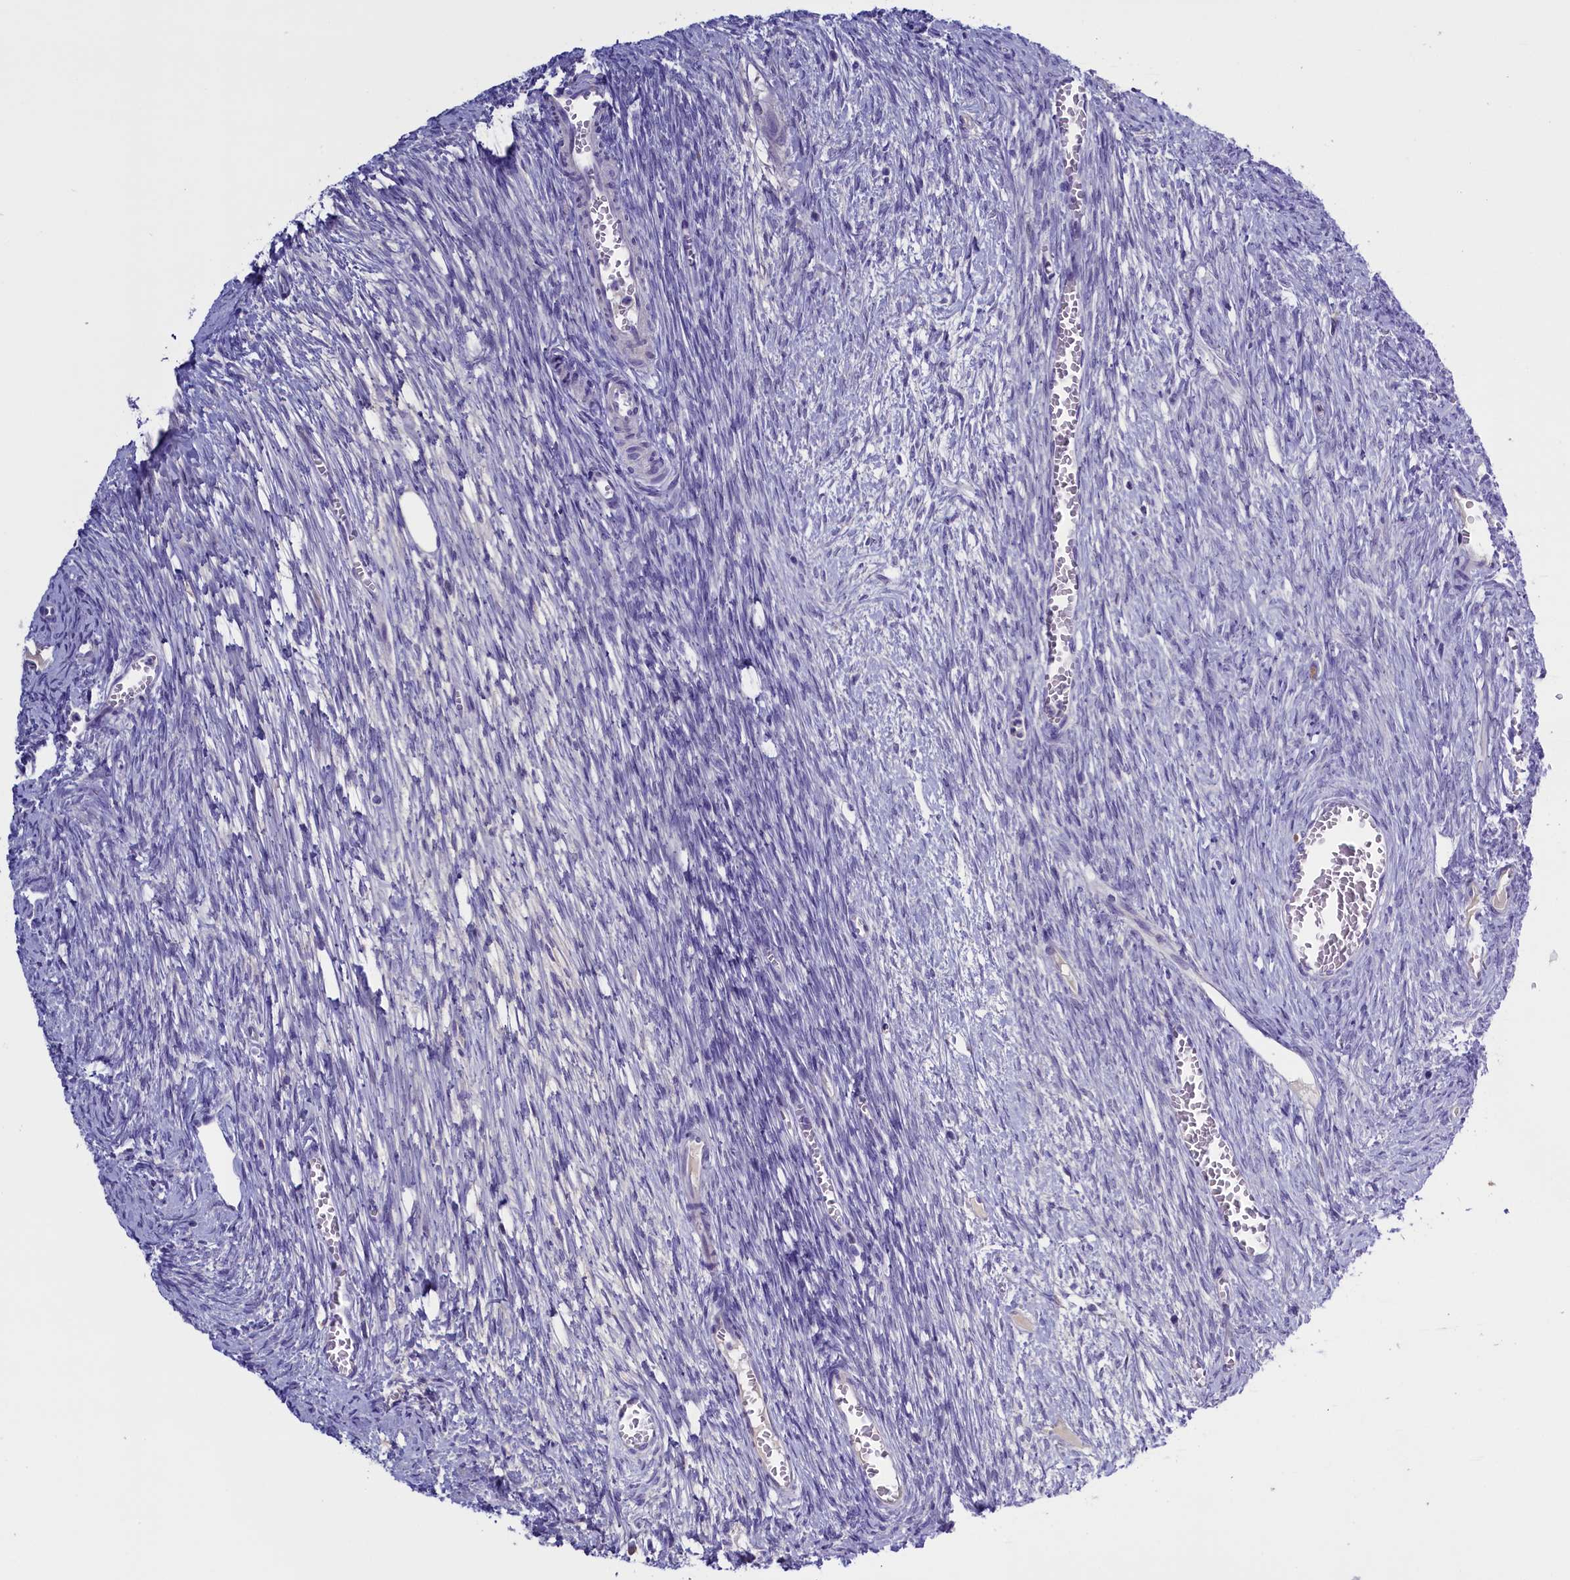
{"staining": {"intensity": "negative", "quantity": "none", "location": "none"}, "tissue": "ovary", "cell_type": "Follicle cells", "image_type": "normal", "snomed": [{"axis": "morphology", "description": "Normal tissue, NOS"}, {"axis": "topography", "description": "Ovary"}], "caption": "An image of ovary stained for a protein demonstrates no brown staining in follicle cells.", "gene": "RTTN", "patient": {"sex": "female", "age": 44}}